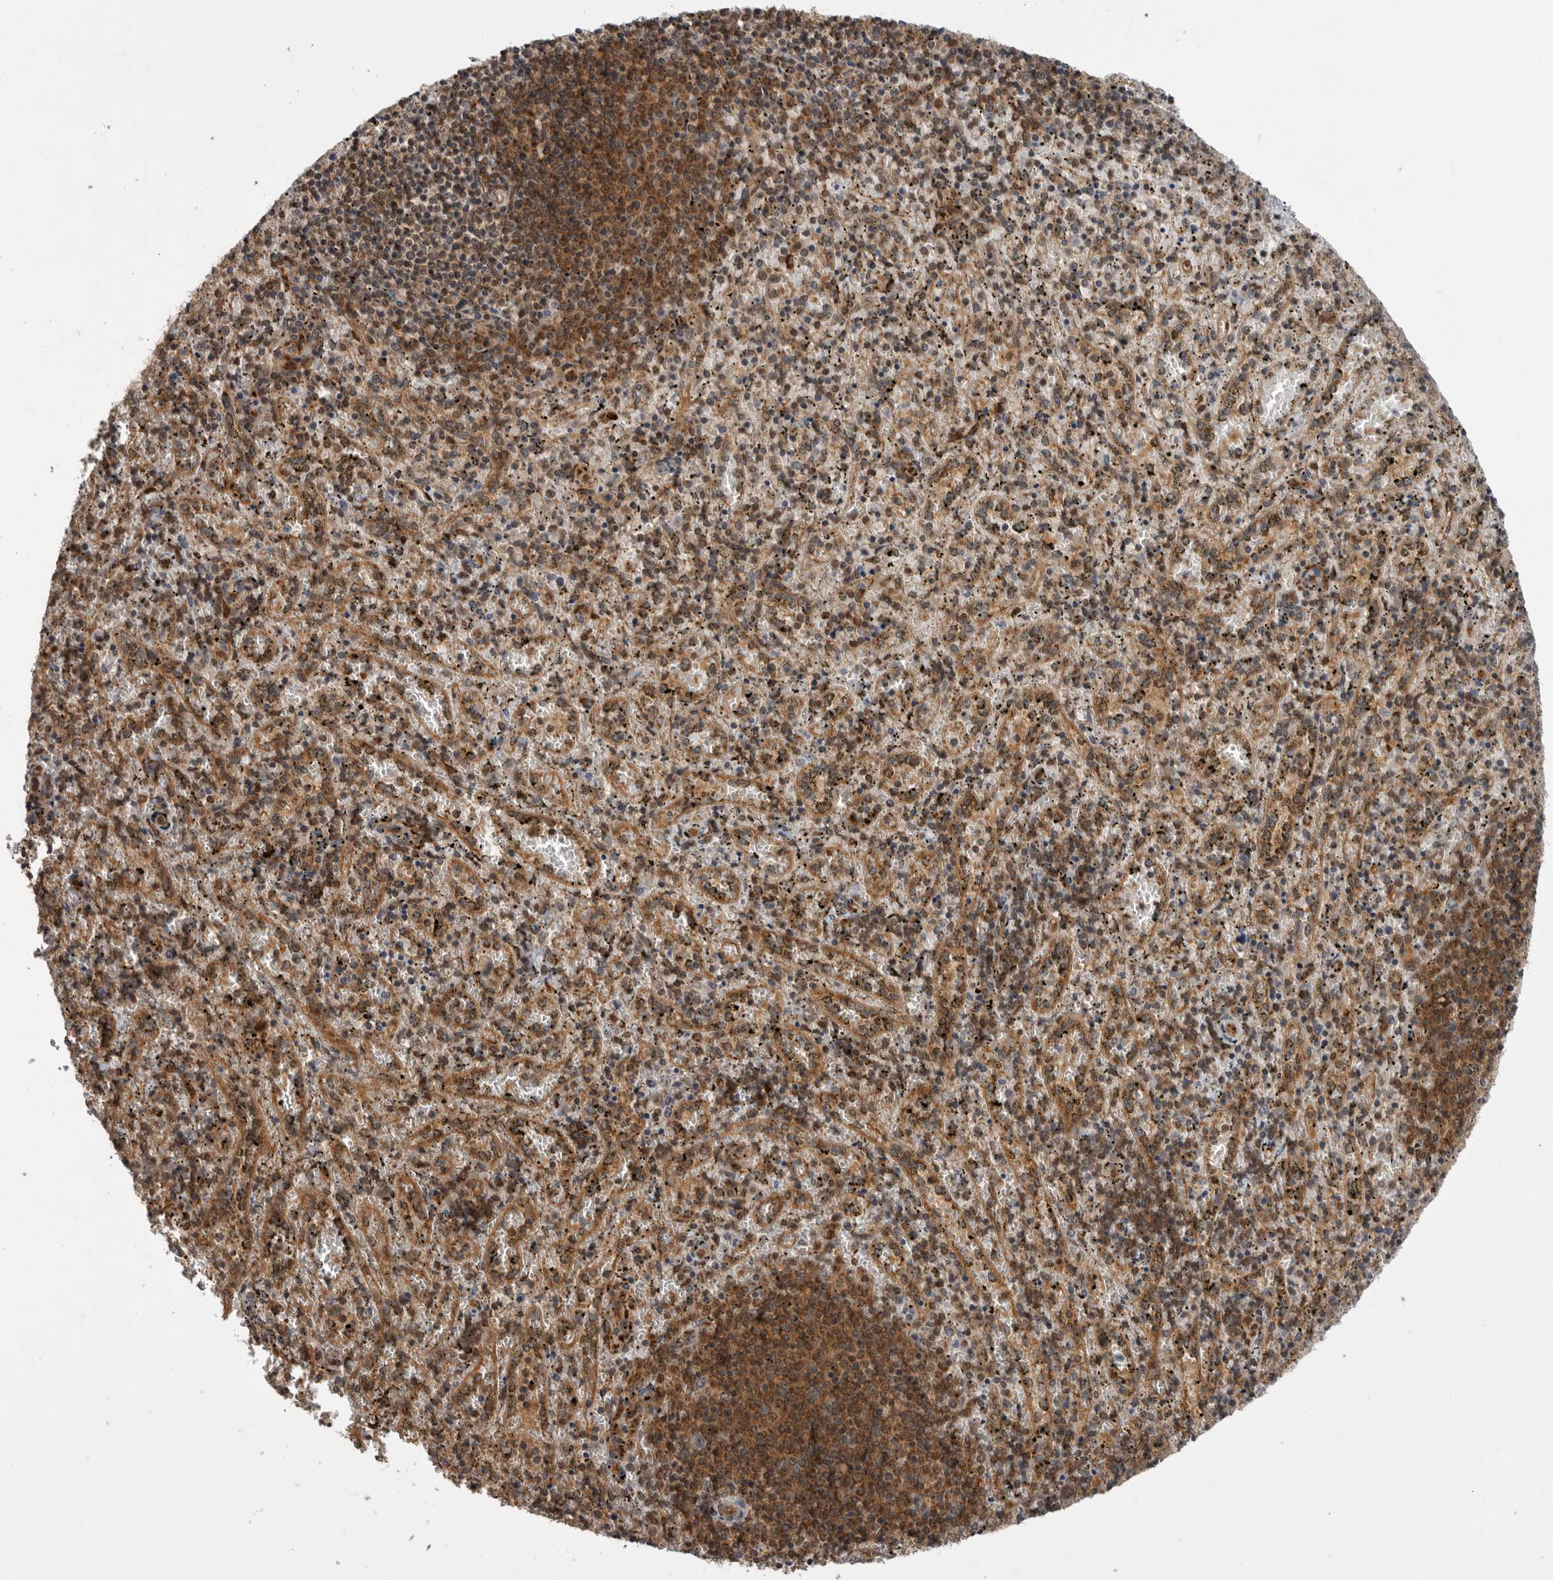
{"staining": {"intensity": "moderate", "quantity": "<25%", "location": "cytoplasmic/membranous"}, "tissue": "spleen", "cell_type": "Cells in red pulp", "image_type": "normal", "snomed": [{"axis": "morphology", "description": "Normal tissue, NOS"}, {"axis": "topography", "description": "Spleen"}], "caption": "Brown immunohistochemical staining in benign human spleen shows moderate cytoplasmic/membranous expression in about <25% of cells in red pulp.", "gene": "DHDDS", "patient": {"sex": "male", "age": 11}}